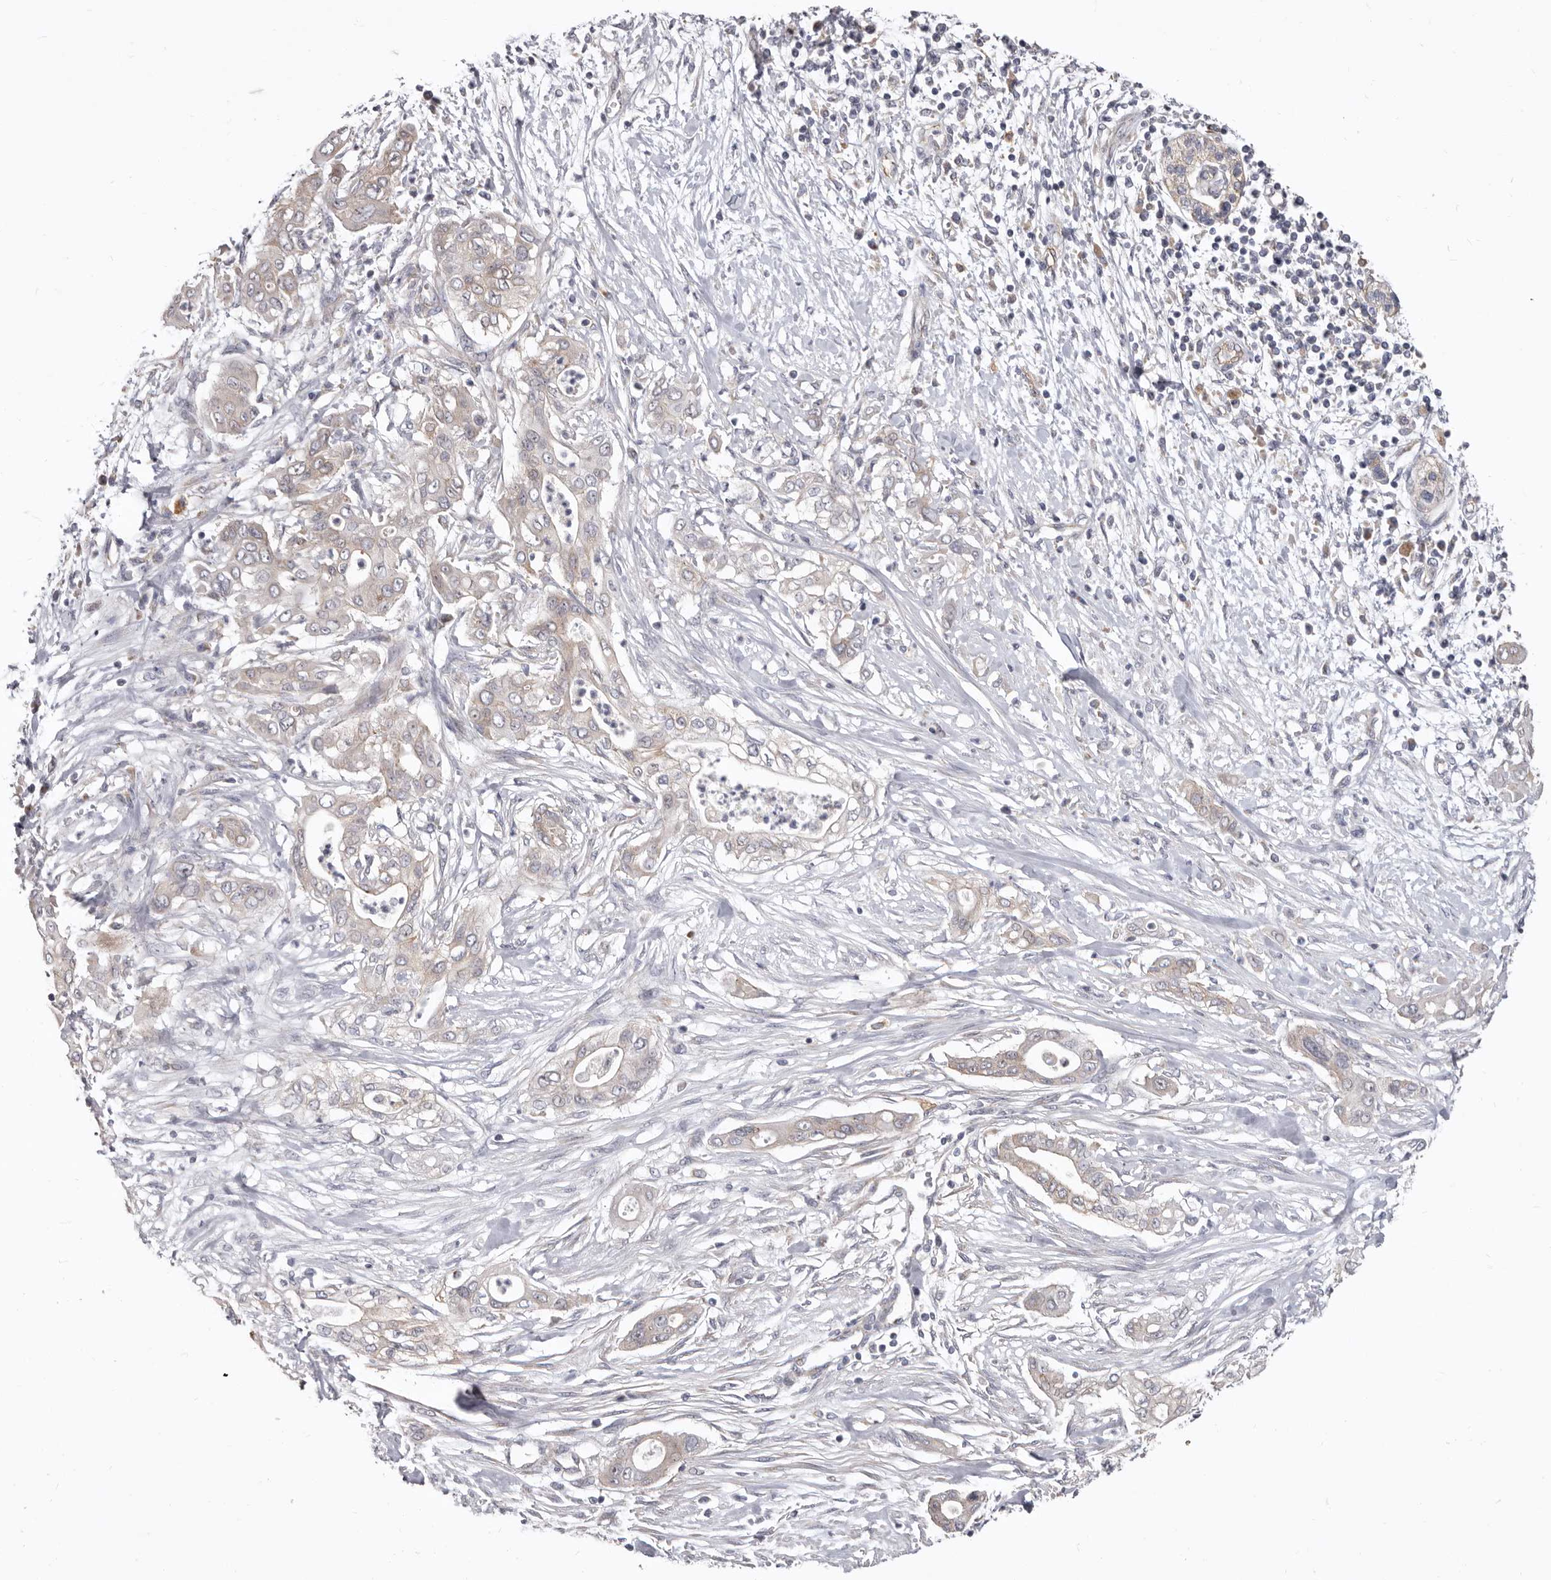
{"staining": {"intensity": "weak", "quantity": ">75%", "location": "cytoplasmic/membranous"}, "tissue": "pancreatic cancer", "cell_type": "Tumor cells", "image_type": "cancer", "snomed": [{"axis": "morphology", "description": "Adenocarcinoma, NOS"}, {"axis": "topography", "description": "Pancreas"}], "caption": "High-magnification brightfield microscopy of pancreatic cancer (adenocarcinoma) stained with DAB (3,3'-diaminobenzidine) (brown) and counterstained with hematoxylin (blue). tumor cells exhibit weak cytoplasmic/membranous expression is seen in approximately>75% of cells. The staining was performed using DAB (3,3'-diaminobenzidine), with brown indicating positive protein expression. Nuclei are stained blue with hematoxylin.", "gene": "FMO2", "patient": {"sex": "male", "age": 58}}